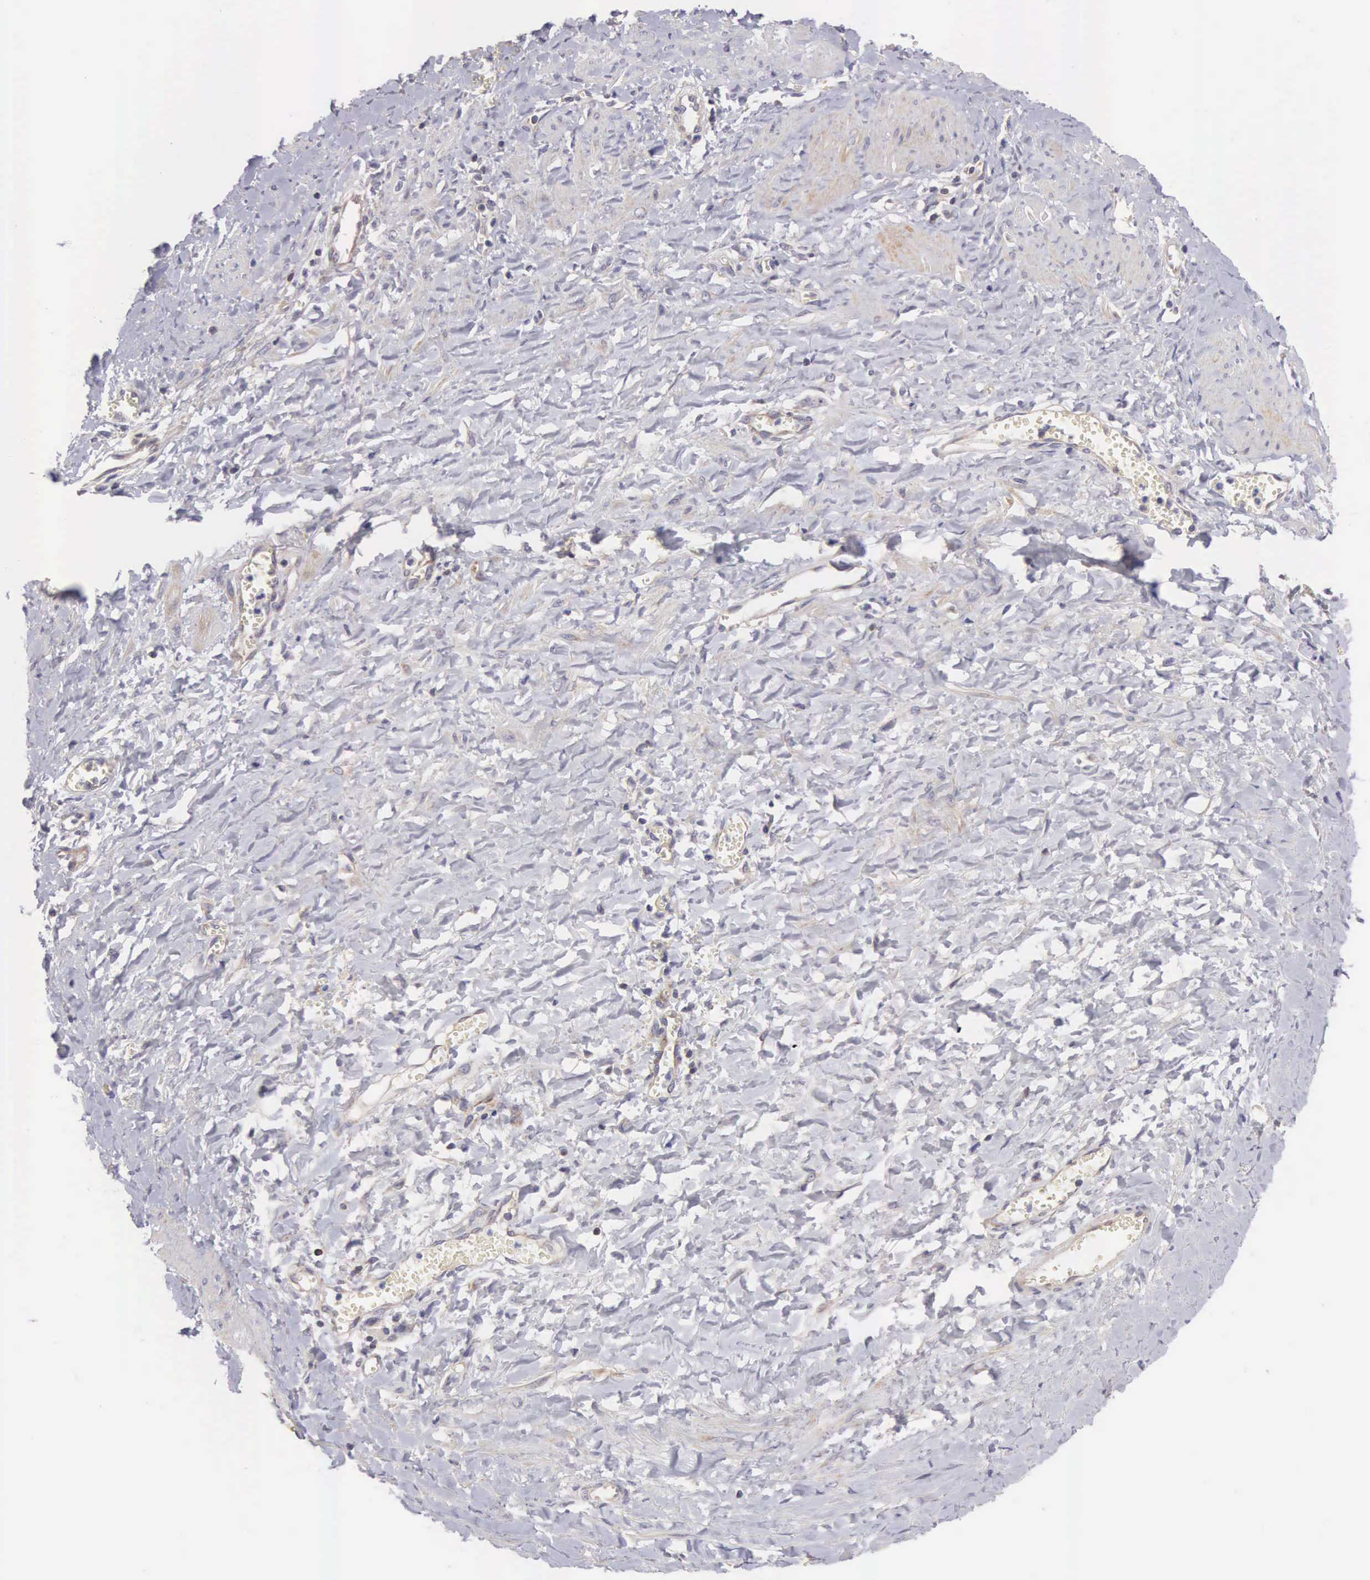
{"staining": {"intensity": "negative", "quantity": "none", "location": "none"}, "tissue": "smooth muscle", "cell_type": "Smooth muscle cells", "image_type": "normal", "snomed": [{"axis": "morphology", "description": "Normal tissue, NOS"}, {"axis": "topography", "description": "Uterus"}], "caption": "This histopathology image is of normal smooth muscle stained with immunohistochemistry (IHC) to label a protein in brown with the nuclei are counter-stained blue. There is no positivity in smooth muscle cells.", "gene": "TXLNG", "patient": {"sex": "female", "age": 56}}